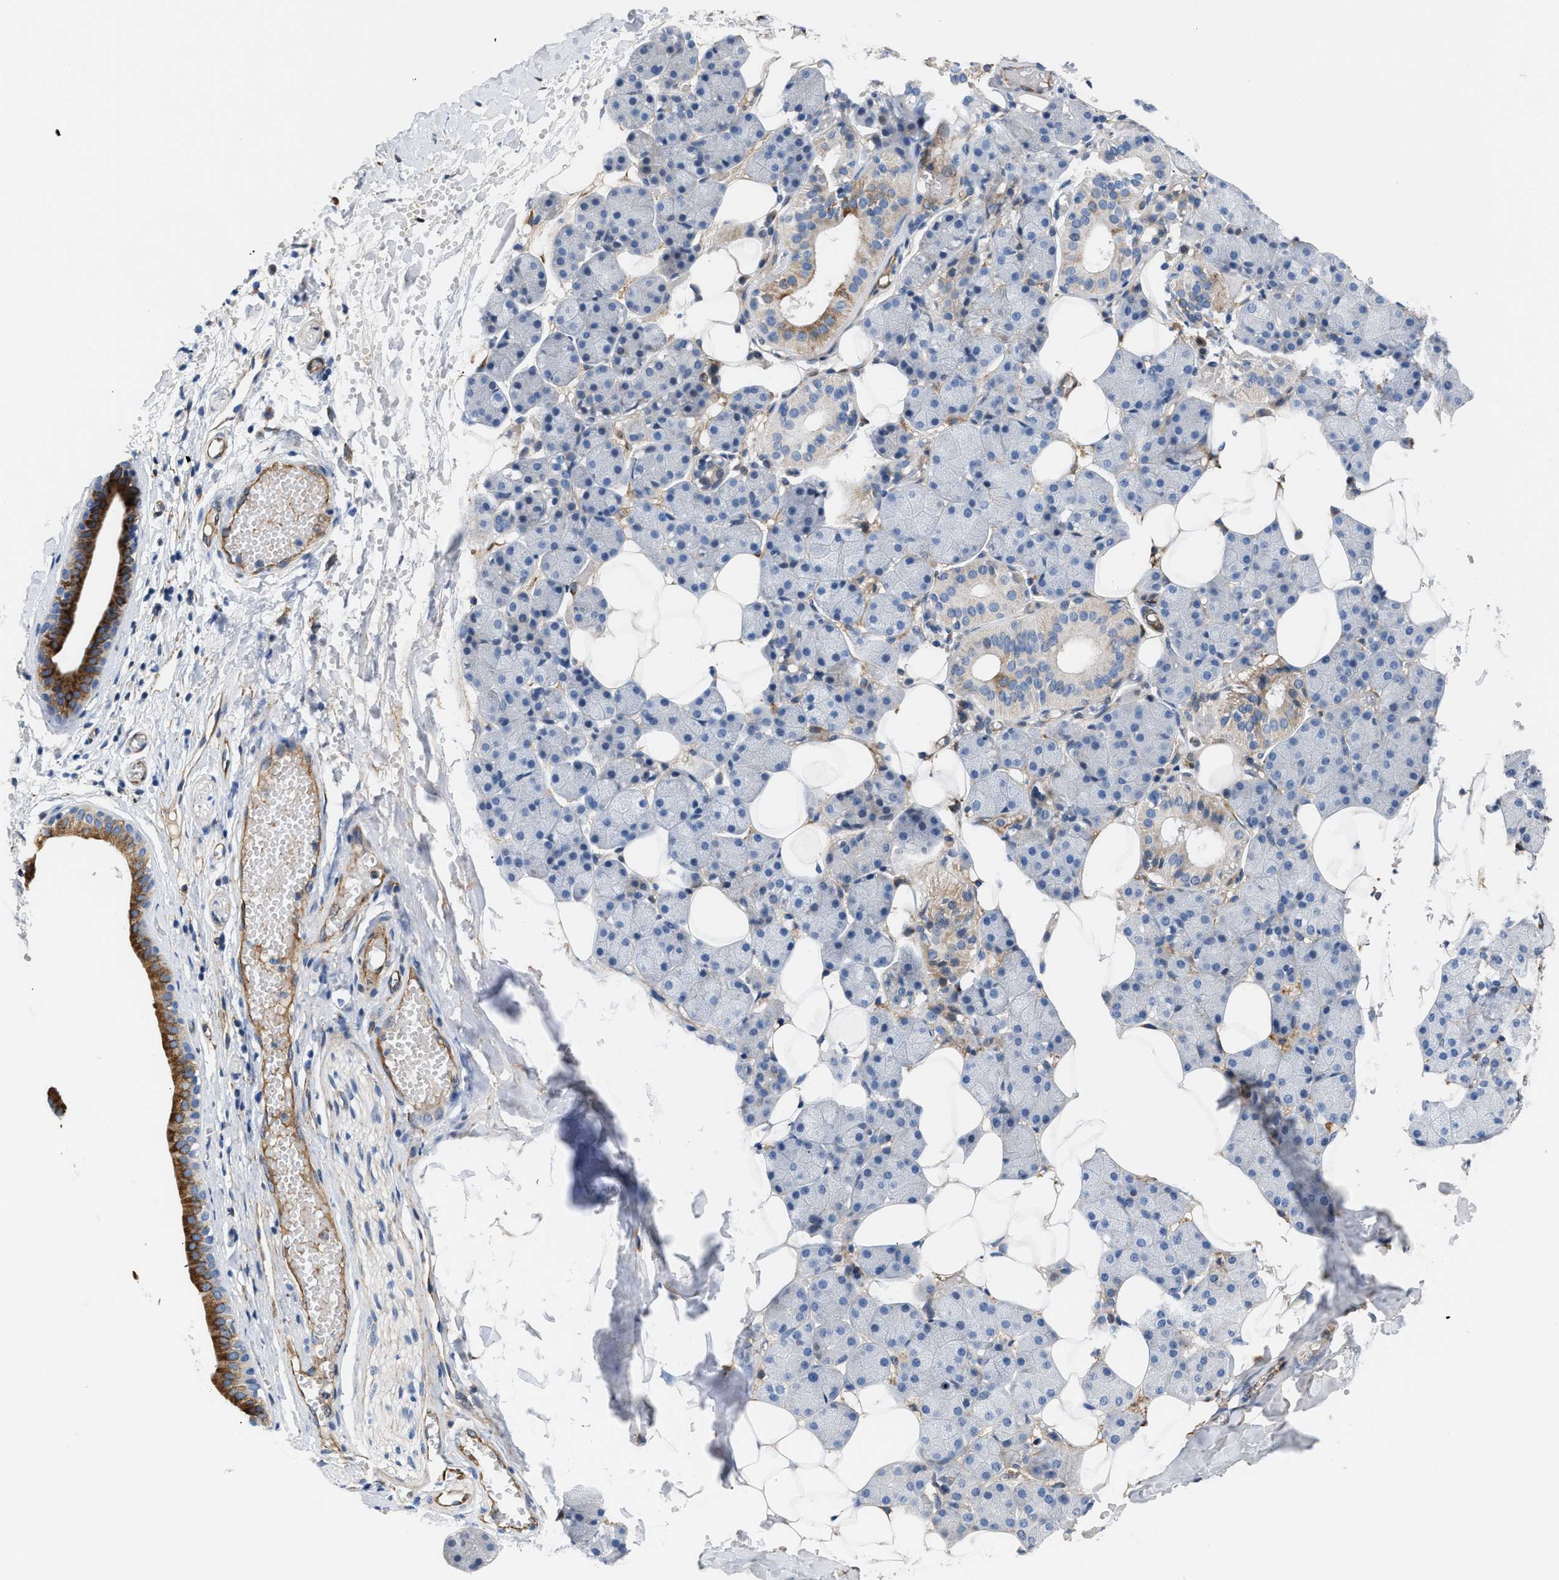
{"staining": {"intensity": "moderate", "quantity": "<25%", "location": "cytoplasmic/membranous"}, "tissue": "salivary gland", "cell_type": "Glandular cells", "image_type": "normal", "snomed": [{"axis": "morphology", "description": "Normal tissue, NOS"}, {"axis": "topography", "description": "Salivary gland"}], "caption": "A brown stain shows moderate cytoplasmic/membranous expression of a protein in glandular cells of unremarkable human salivary gland. (IHC, brightfield microscopy, high magnification).", "gene": "TFPI", "patient": {"sex": "female", "age": 33}}